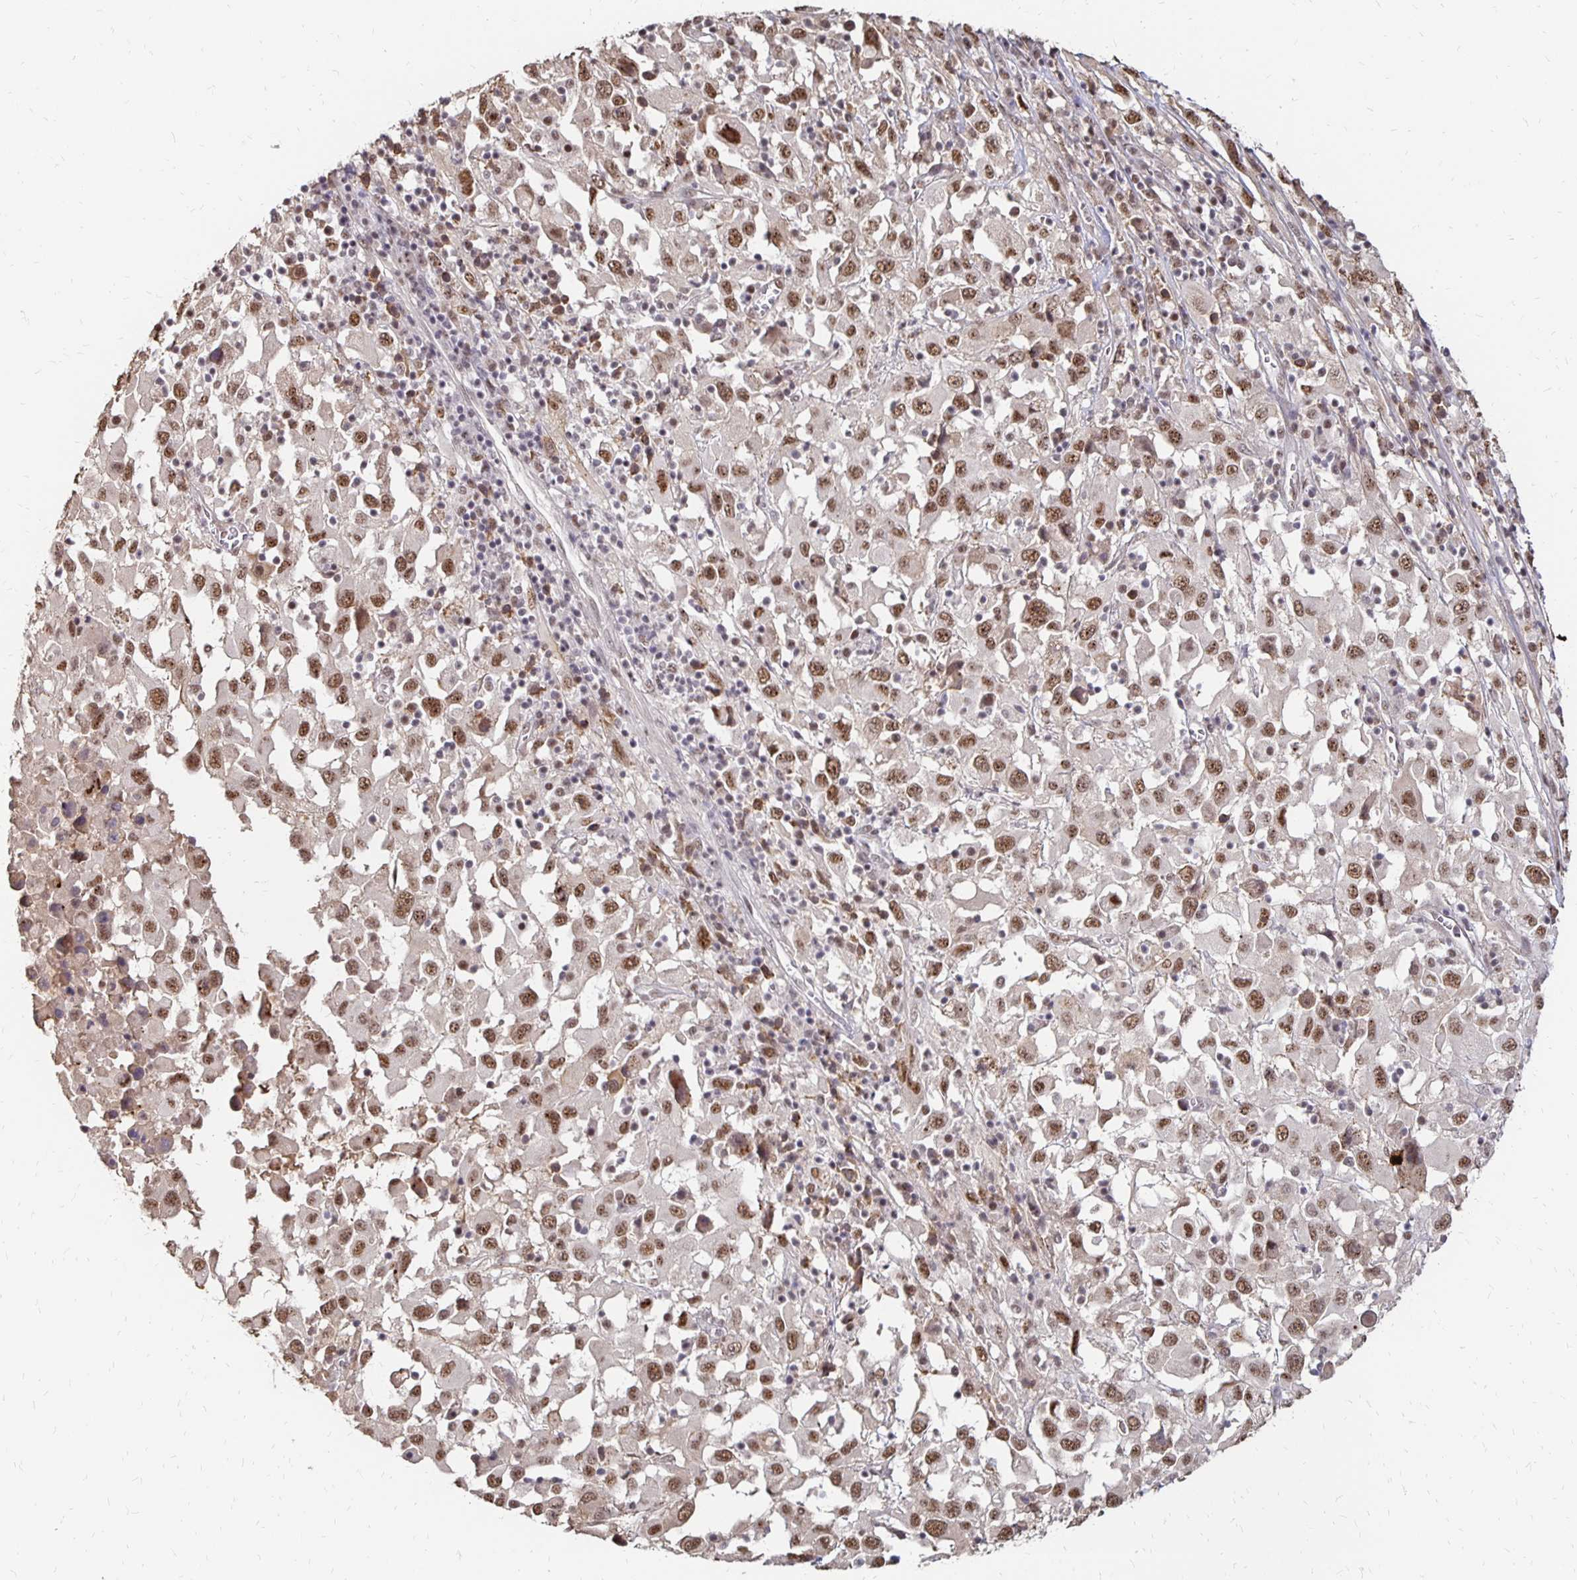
{"staining": {"intensity": "moderate", "quantity": ">75%", "location": "nuclear"}, "tissue": "melanoma", "cell_type": "Tumor cells", "image_type": "cancer", "snomed": [{"axis": "morphology", "description": "Malignant melanoma, Metastatic site"}, {"axis": "topography", "description": "Soft tissue"}], "caption": "Human malignant melanoma (metastatic site) stained with a brown dye shows moderate nuclear positive staining in approximately >75% of tumor cells.", "gene": "CLASRP", "patient": {"sex": "male", "age": 50}}